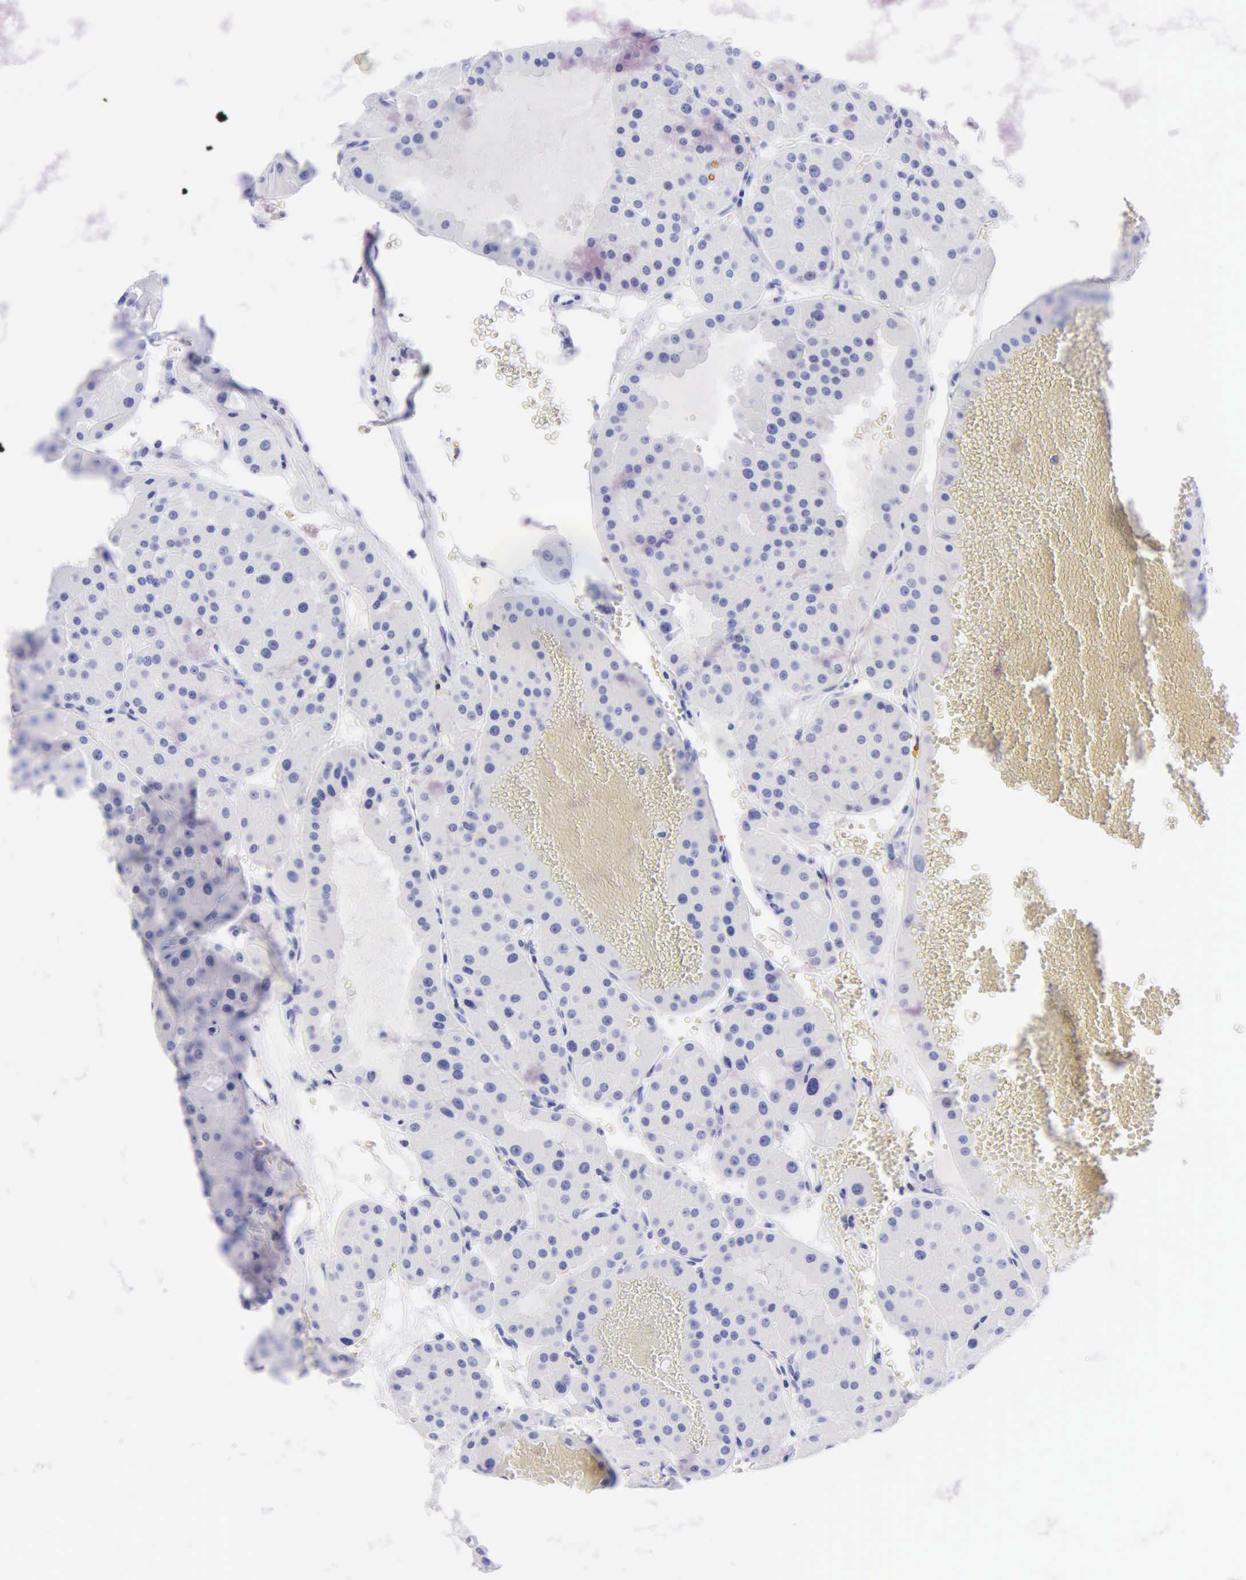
{"staining": {"intensity": "negative", "quantity": "none", "location": "none"}, "tissue": "renal cancer", "cell_type": "Tumor cells", "image_type": "cancer", "snomed": [{"axis": "morphology", "description": "Adenocarcinoma, uncertain malignant potential"}, {"axis": "topography", "description": "Kidney"}], "caption": "Tumor cells show no significant protein positivity in renal cancer.", "gene": "DES", "patient": {"sex": "male", "age": 63}}